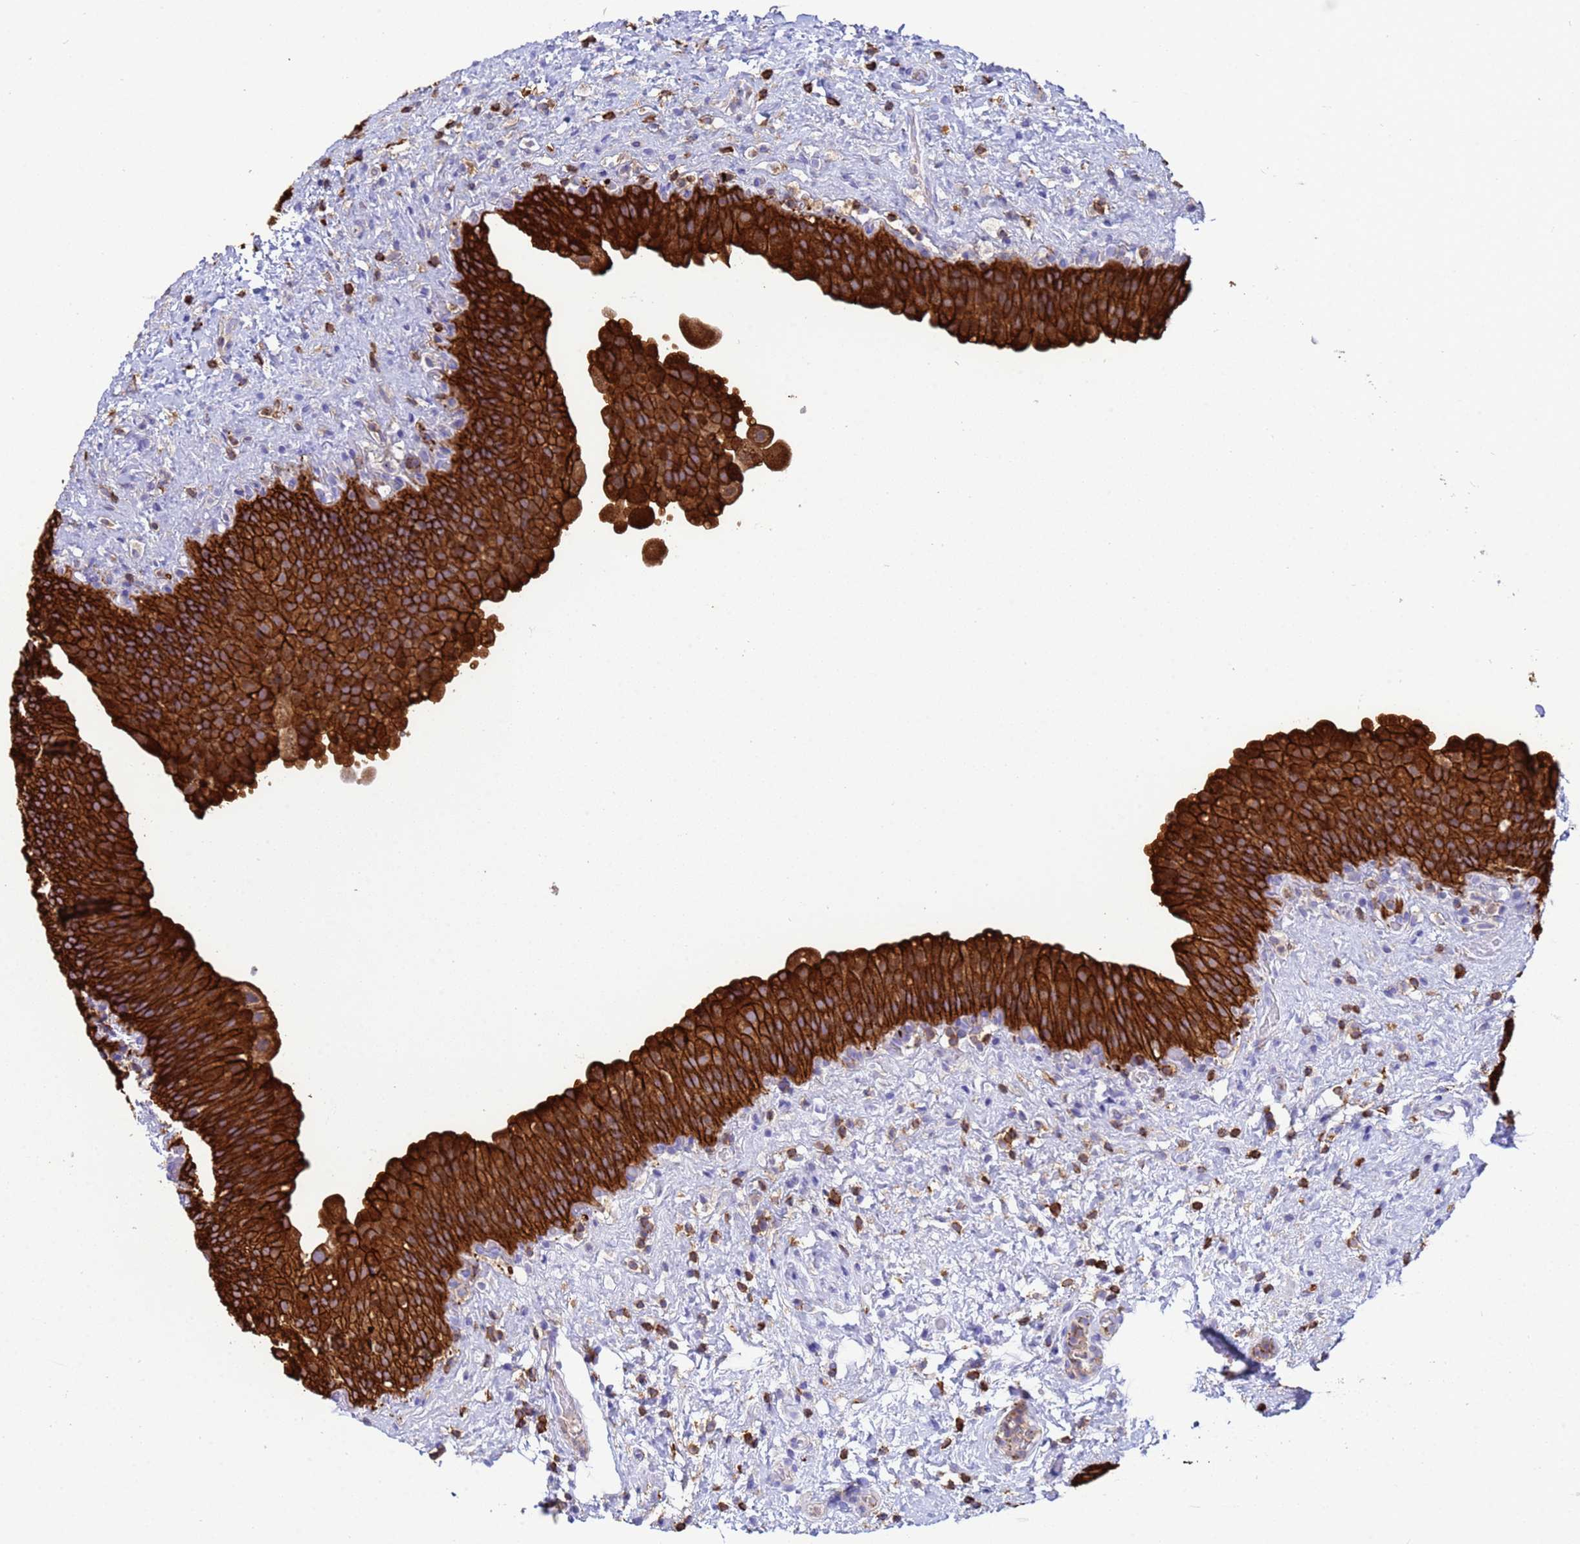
{"staining": {"intensity": "strong", "quantity": ">75%", "location": "cytoplasmic/membranous"}, "tissue": "urinary bladder", "cell_type": "Urothelial cells", "image_type": "normal", "snomed": [{"axis": "morphology", "description": "Normal tissue, NOS"}, {"axis": "topography", "description": "Urinary bladder"}], "caption": "Benign urinary bladder was stained to show a protein in brown. There is high levels of strong cytoplasmic/membranous positivity in about >75% of urothelial cells. The protein is stained brown, and the nuclei are stained in blue (DAB (3,3'-diaminobenzidine) IHC with brightfield microscopy, high magnification).", "gene": "EZR", "patient": {"sex": "female", "age": 27}}